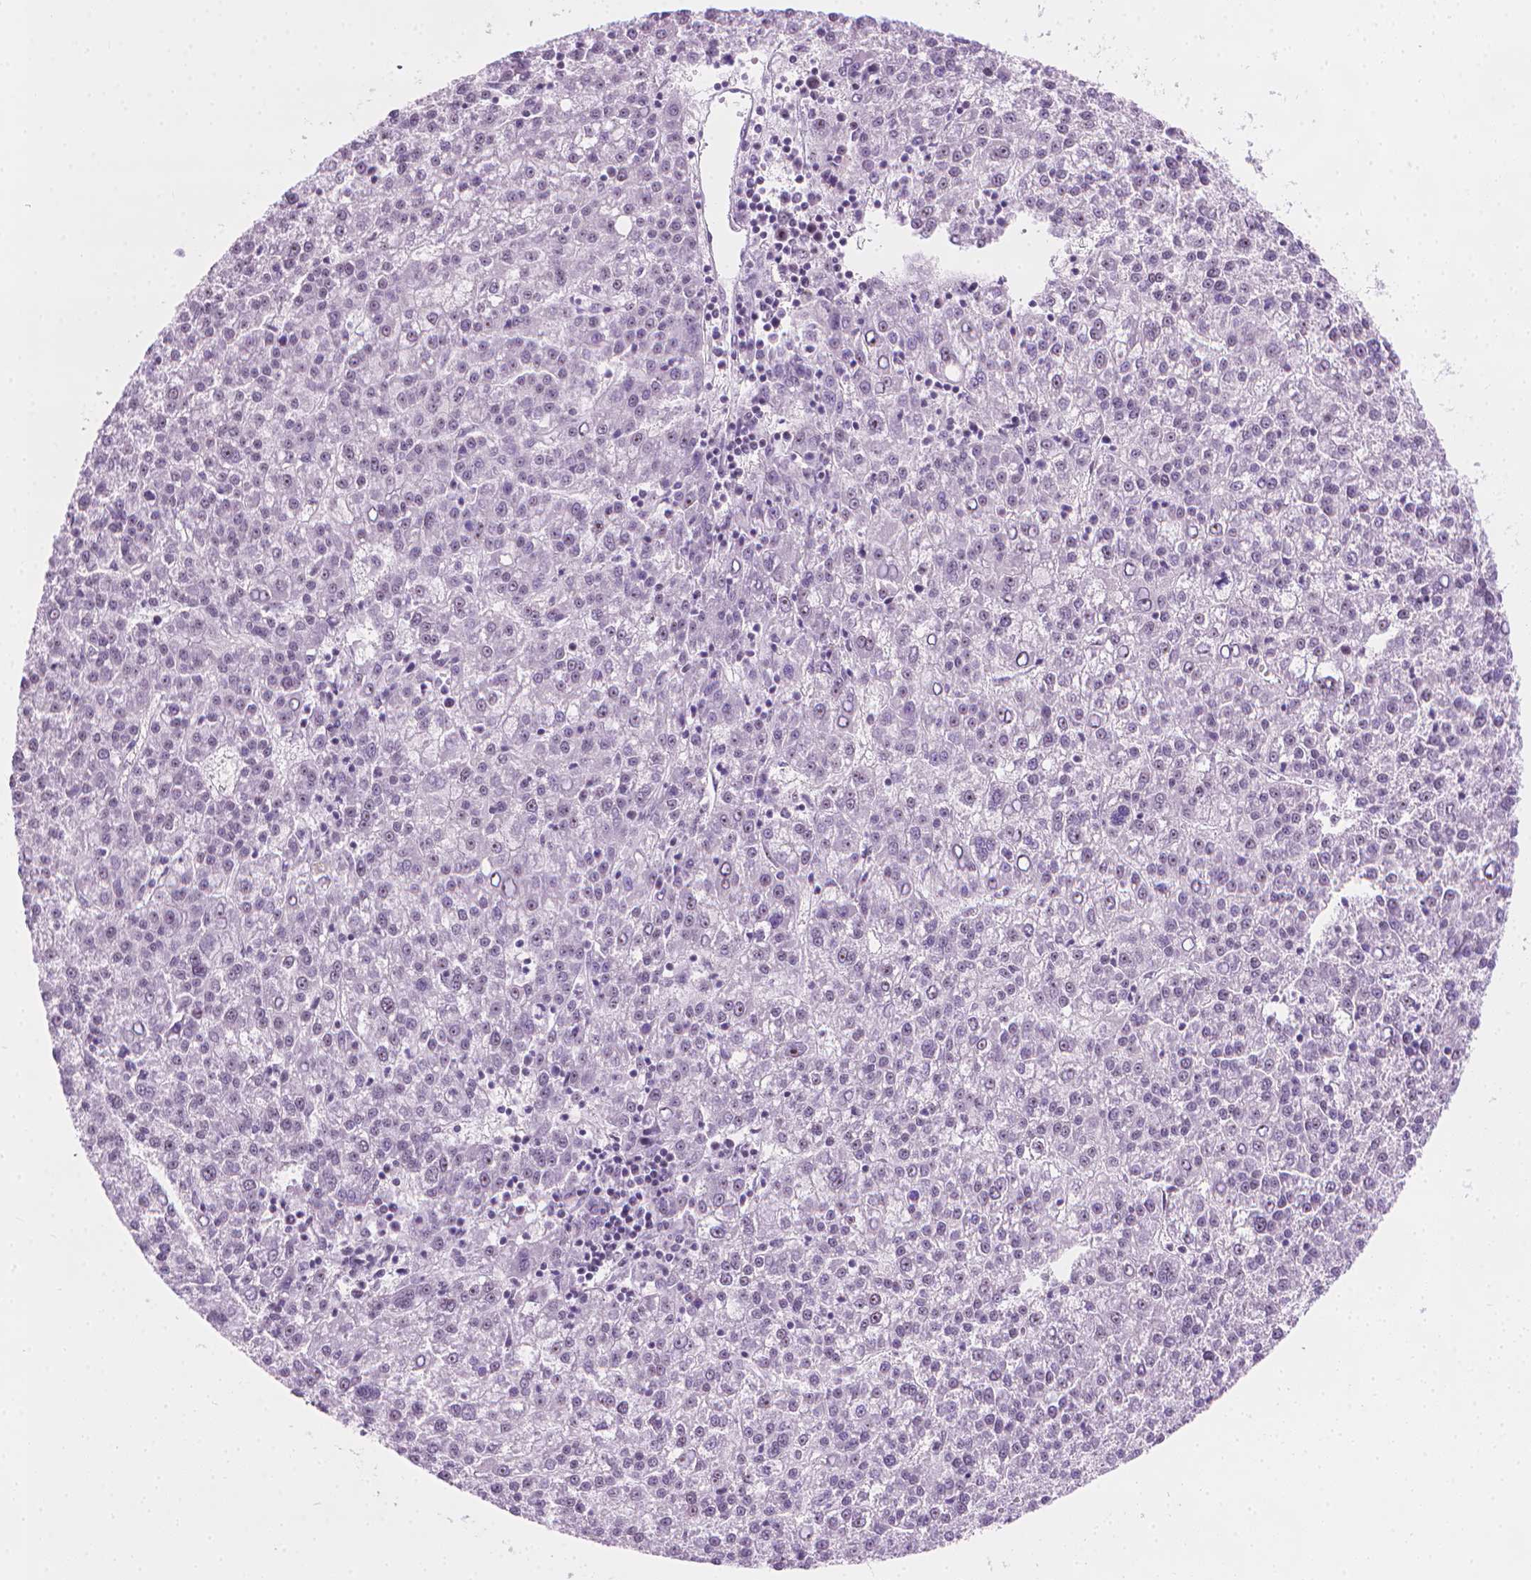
{"staining": {"intensity": "negative", "quantity": "none", "location": "none"}, "tissue": "liver cancer", "cell_type": "Tumor cells", "image_type": "cancer", "snomed": [{"axis": "morphology", "description": "Carcinoma, Hepatocellular, NOS"}, {"axis": "topography", "description": "Liver"}], "caption": "A photomicrograph of human liver cancer (hepatocellular carcinoma) is negative for staining in tumor cells.", "gene": "NOL7", "patient": {"sex": "female", "age": 58}}